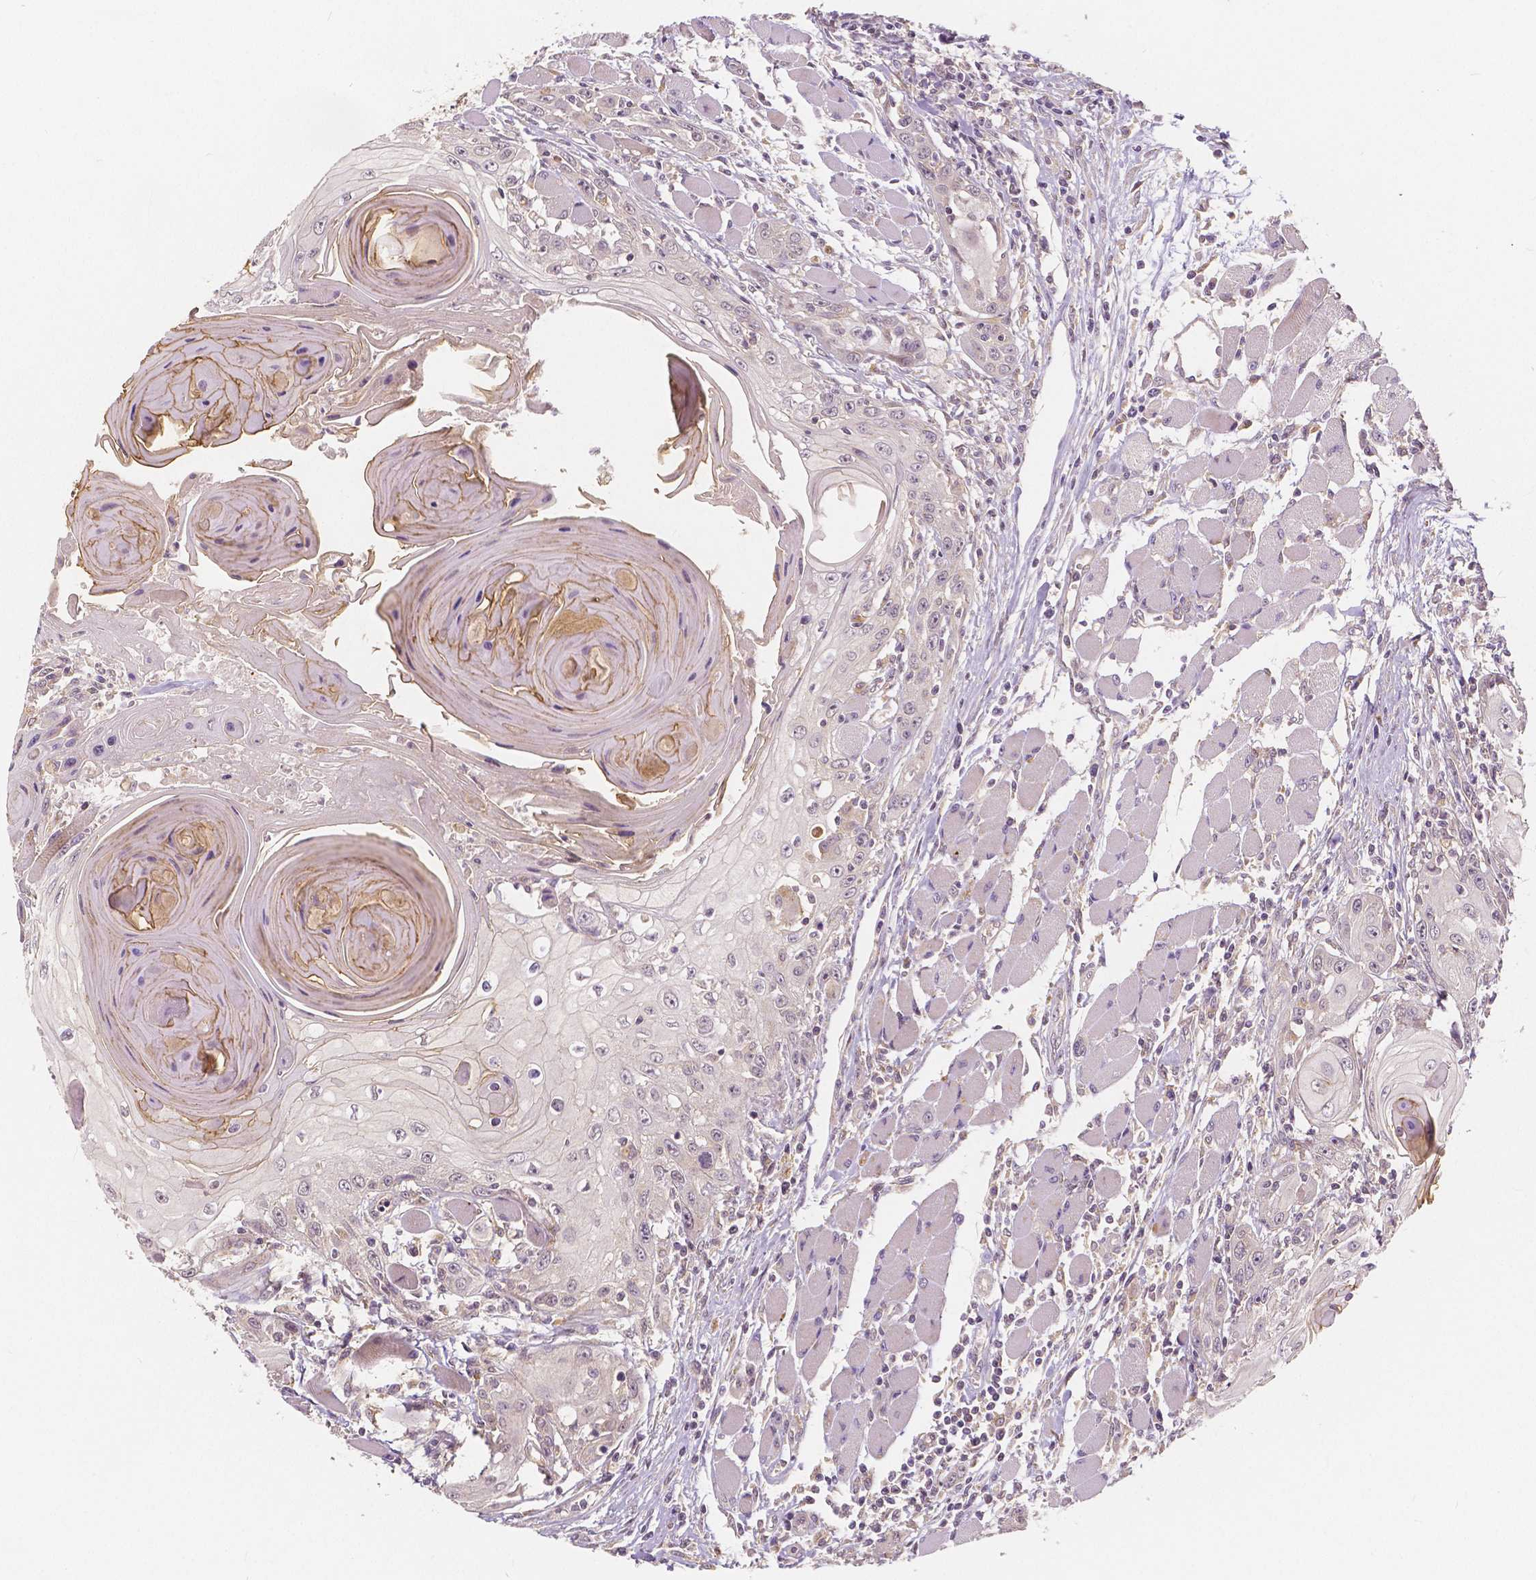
{"staining": {"intensity": "negative", "quantity": "none", "location": "none"}, "tissue": "head and neck cancer", "cell_type": "Tumor cells", "image_type": "cancer", "snomed": [{"axis": "morphology", "description": "Squamous cell carcinoma, NOS"}, {"axis": "topography", "description": "Head-Neck"}], "caption": "Immunohistochemistry (IHC) of human squamous cell carcinoma (head and neck) demonstrates no staining in tumor cells.", "gene": "SNX12", "patient": {"sex": "female", "age": 80}}